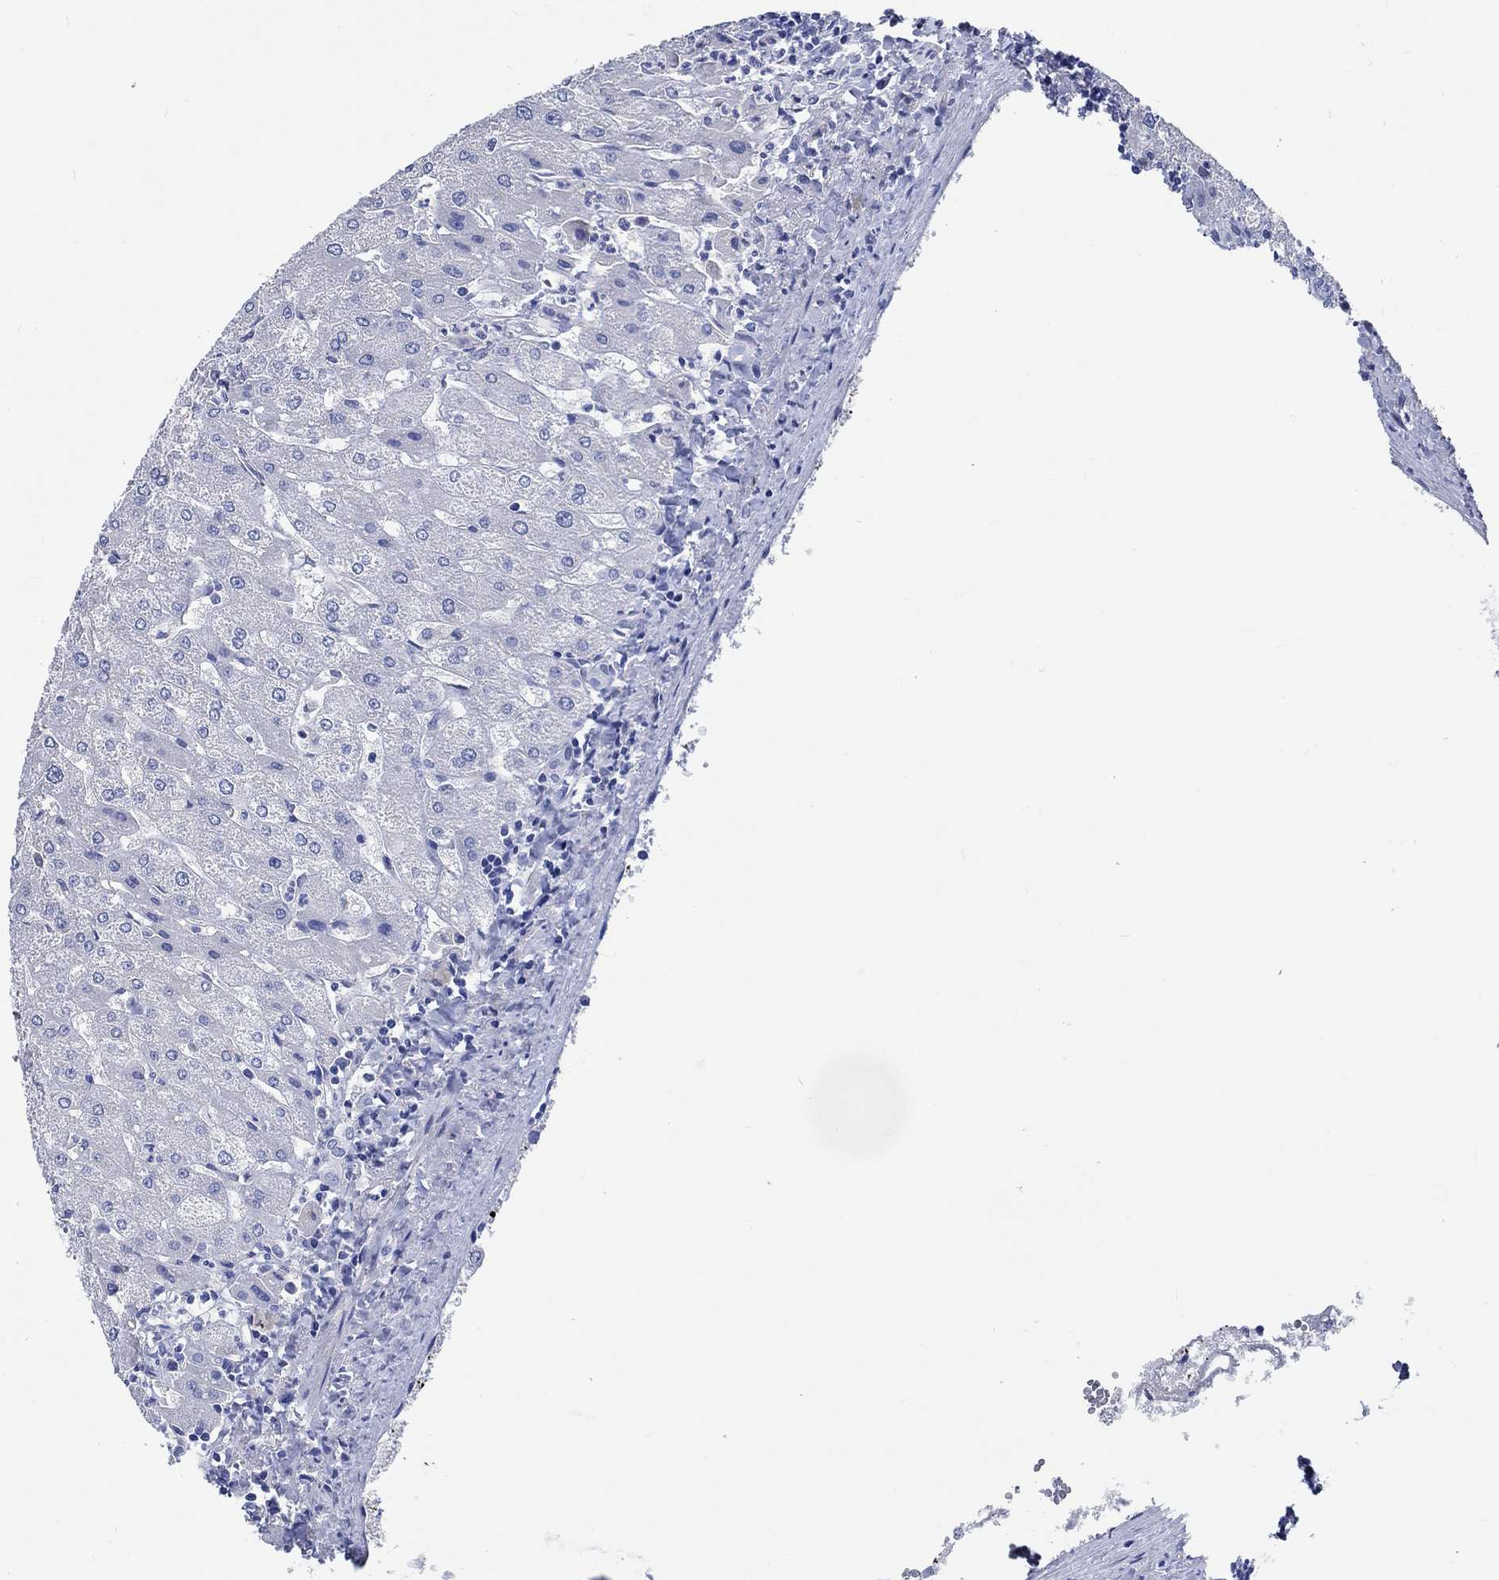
{"staining": {"intensity": "negative", "quantity": "none", "location": "none"}, "tissue": "liver", "cell_type": "Cholangiocytes", "image_type": "normal", "snomed": [{"axis": "morphology", "description": "Normal tissue, NOS"}, {"axis": "topography", "description": "Liver"}], "caption": "Protein analysis of benign liver shows no significant positivity in cholangiocytes.", "gene": "SHISA4", "patient": {"sex": "male", "age": 67}}